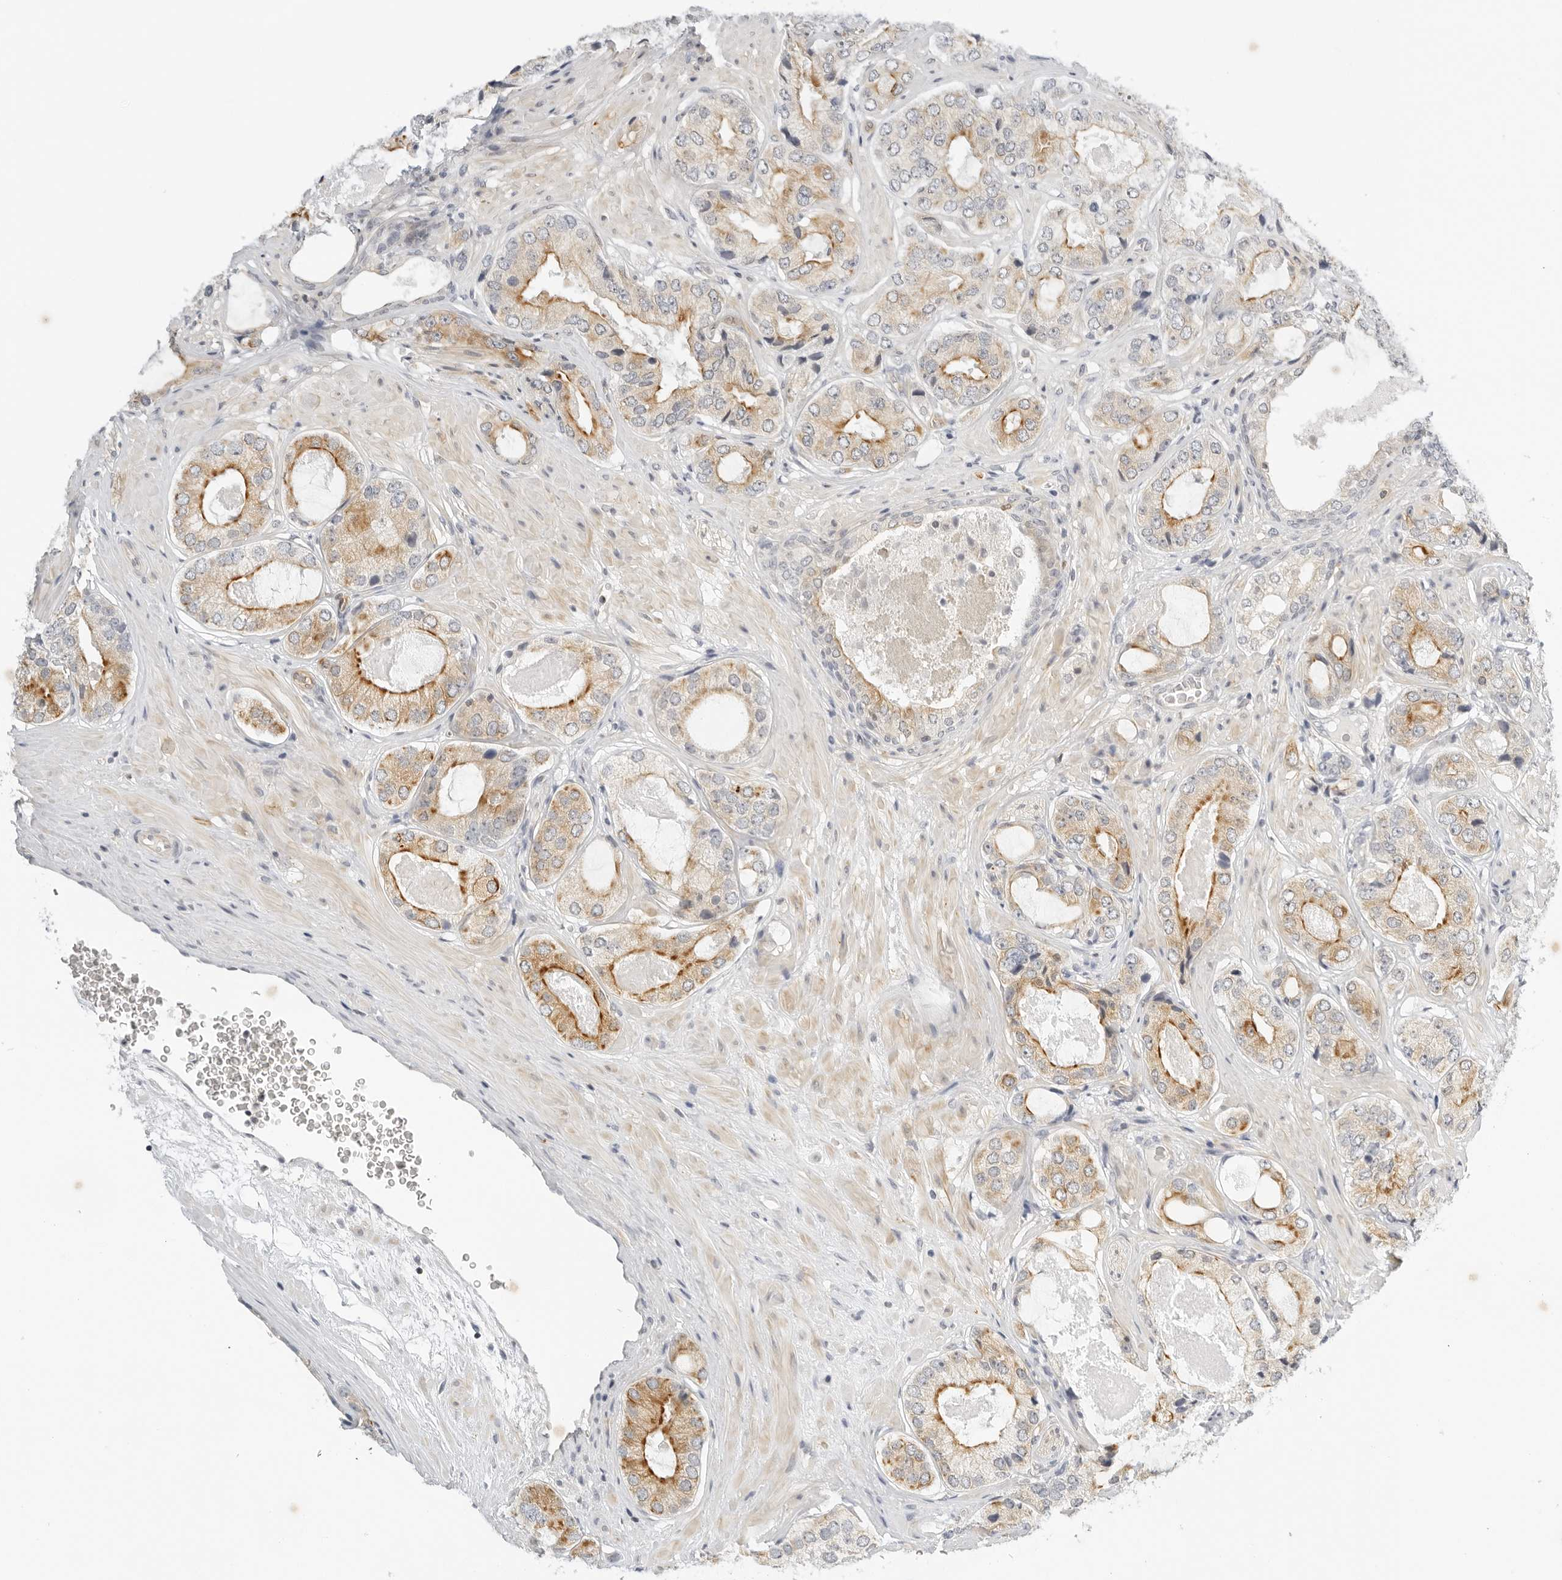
{"staining": {"intensity": "moderate", "quantity": "<25%", "location": "cytoplasmic/membranous"}, "tissue": "prostate cancer", "cell_type": "Tumor cells", "image_type": "cancer", "snomed": [{"axis": "morphology", "description": "Adenocarcinoma, High grade"}, {"axis": "topography", "description": "Prostate"}], "caption": "Prostate cancer (high-grade adenocarcinoma) stained for a protein displays moderate cytoplasmic/membranous positivity in tumor cells.", "gene": "OSCP1", "patient": {"sex": "male", "age": 59}}